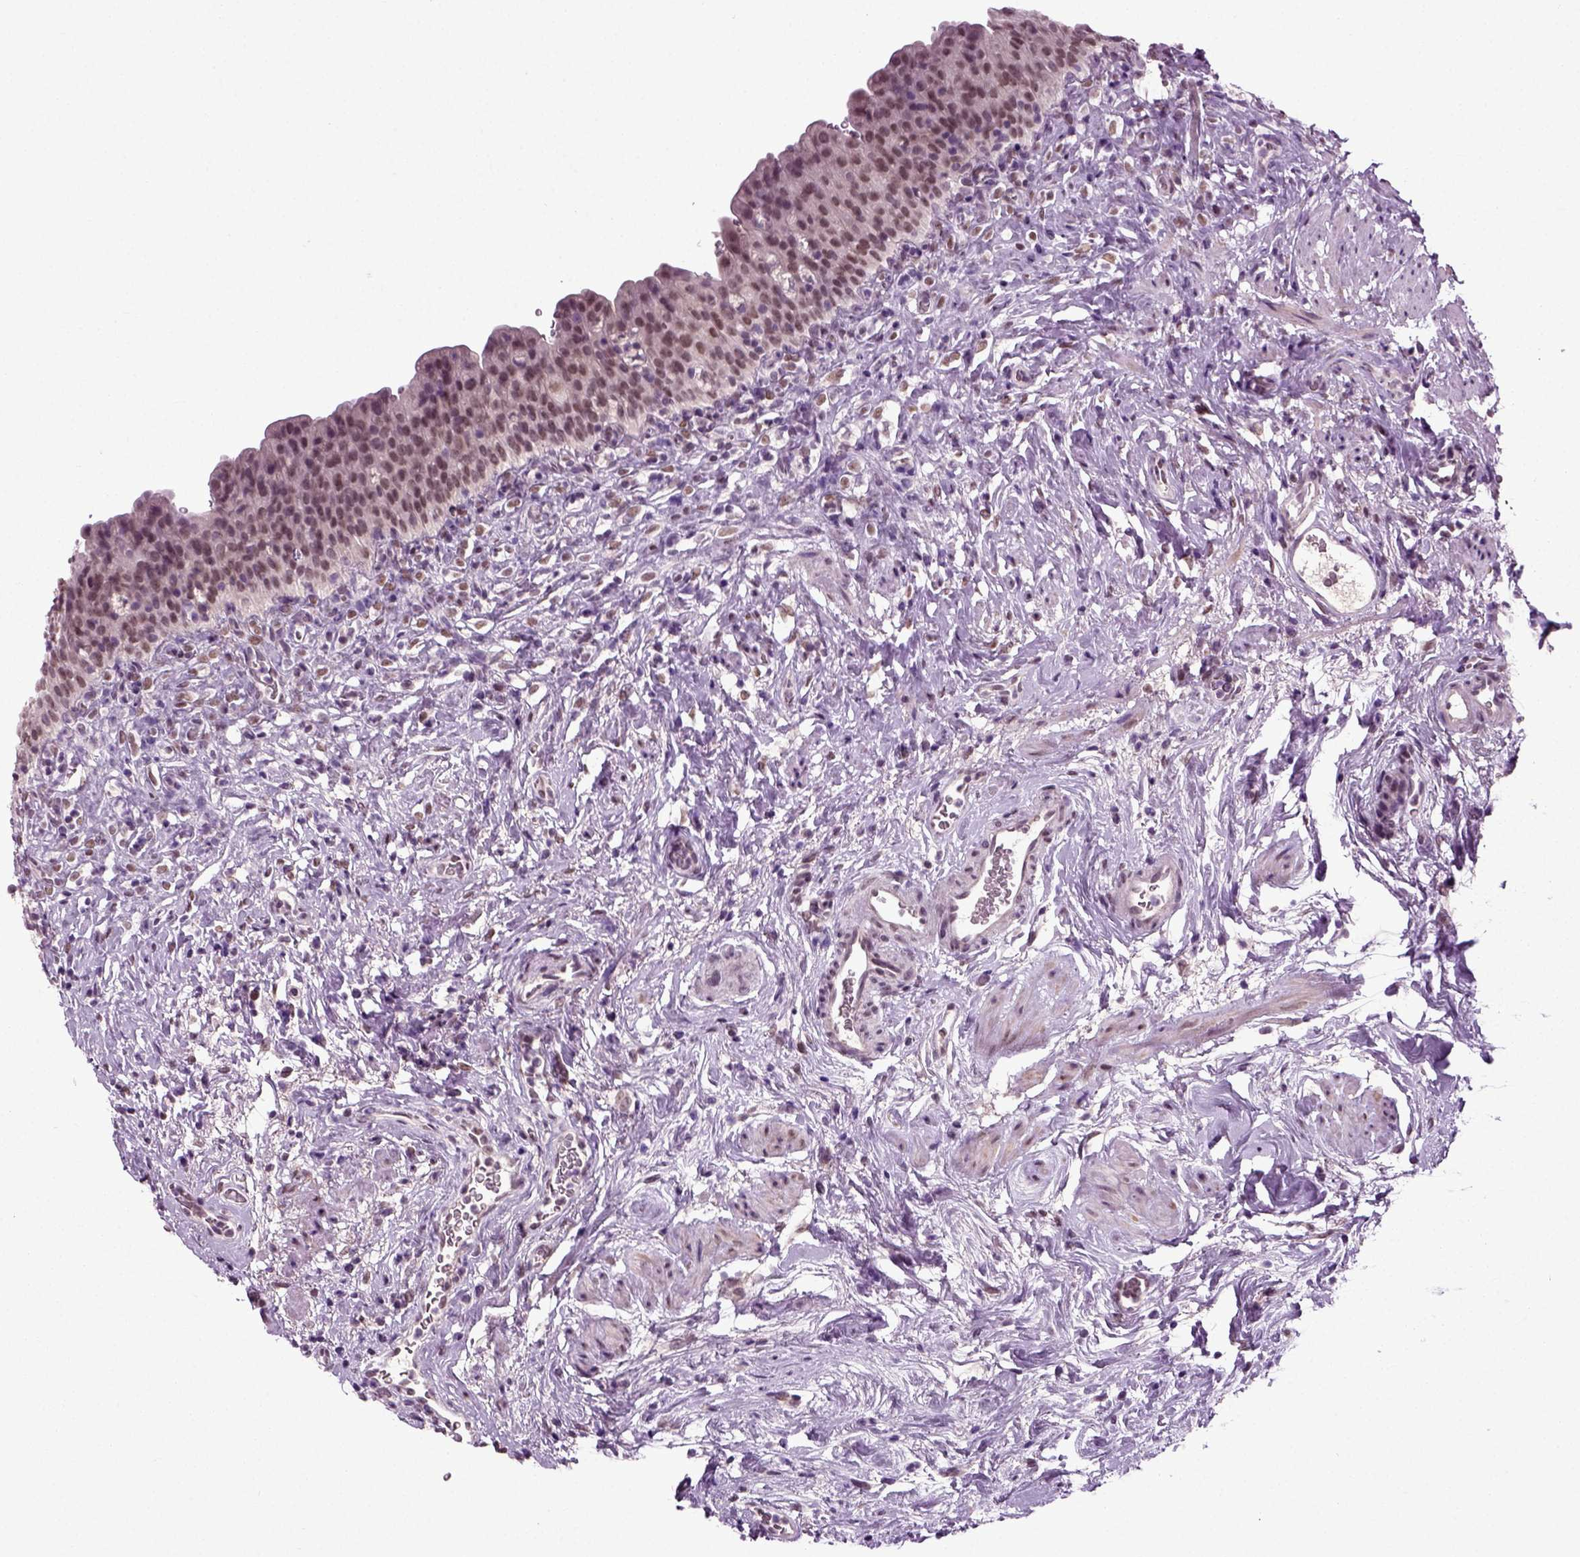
{"staining": {"intensity": "moderate", "quantity": "25%-75%", "location": "nuclear"}, "tissue": "urinary bladder", "cell_type": "Urothelial cells", "image_type": "normal", "snomed": [{"axis": "morphology", "description": "Normal tissue, NOS"}, {"axis": "topography", "description": "Urinary bladder"}], "caption": "Urothelial cells show medium levels of moderate nuclear positivity in approximately 25%-75% of cells in benign human urinary bladder. (DAB (3,3'-diaminobenzidine) IHC, brown staining for protein, blue staining for nuclei).", "gene": "RCOR3", "patient": {"sex": "male", "age": 76}}